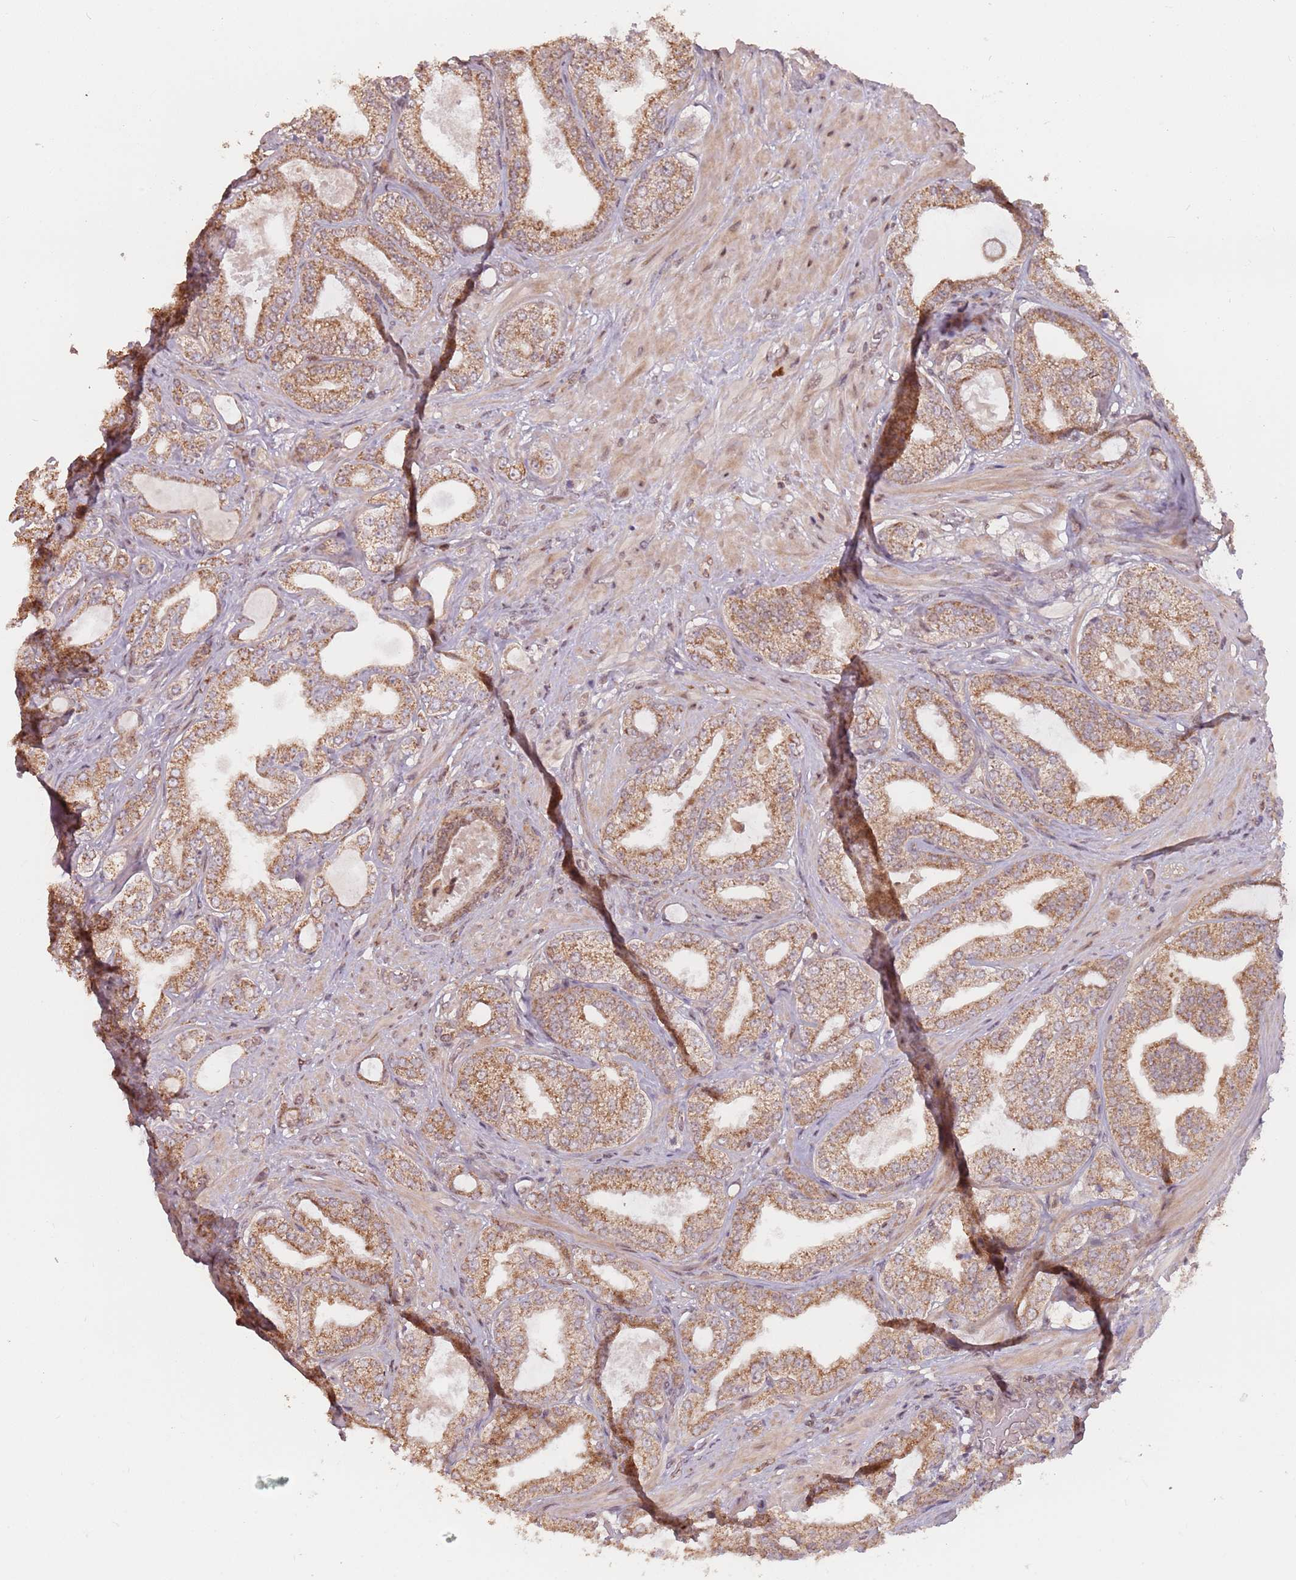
{"staining": {"intensity": "moderate", "quantity": ">75%", "location": "cytoplasmic/membranous"}, "tissue": "prostate cancer", "cell_type": "Tumor cells", "image_type": "cancer", "snomed": [{"axis": "morphology", "description": "Adenocarcinoma, Low grade"}, {"axis": "topography", "description": "Prostate"}], "caption": "This photomicrograph exhibits prostate cancer (low-grade adenocarcinoma) stained with immunohistochemistry to label a protein in brown. The cytoplasmic/membranous of tumor cells show moderate positivity for the protein. Nuclei are counter-stained blue.", "gene": "VPS52", "patient": {"sex": "male", "age": 63}}